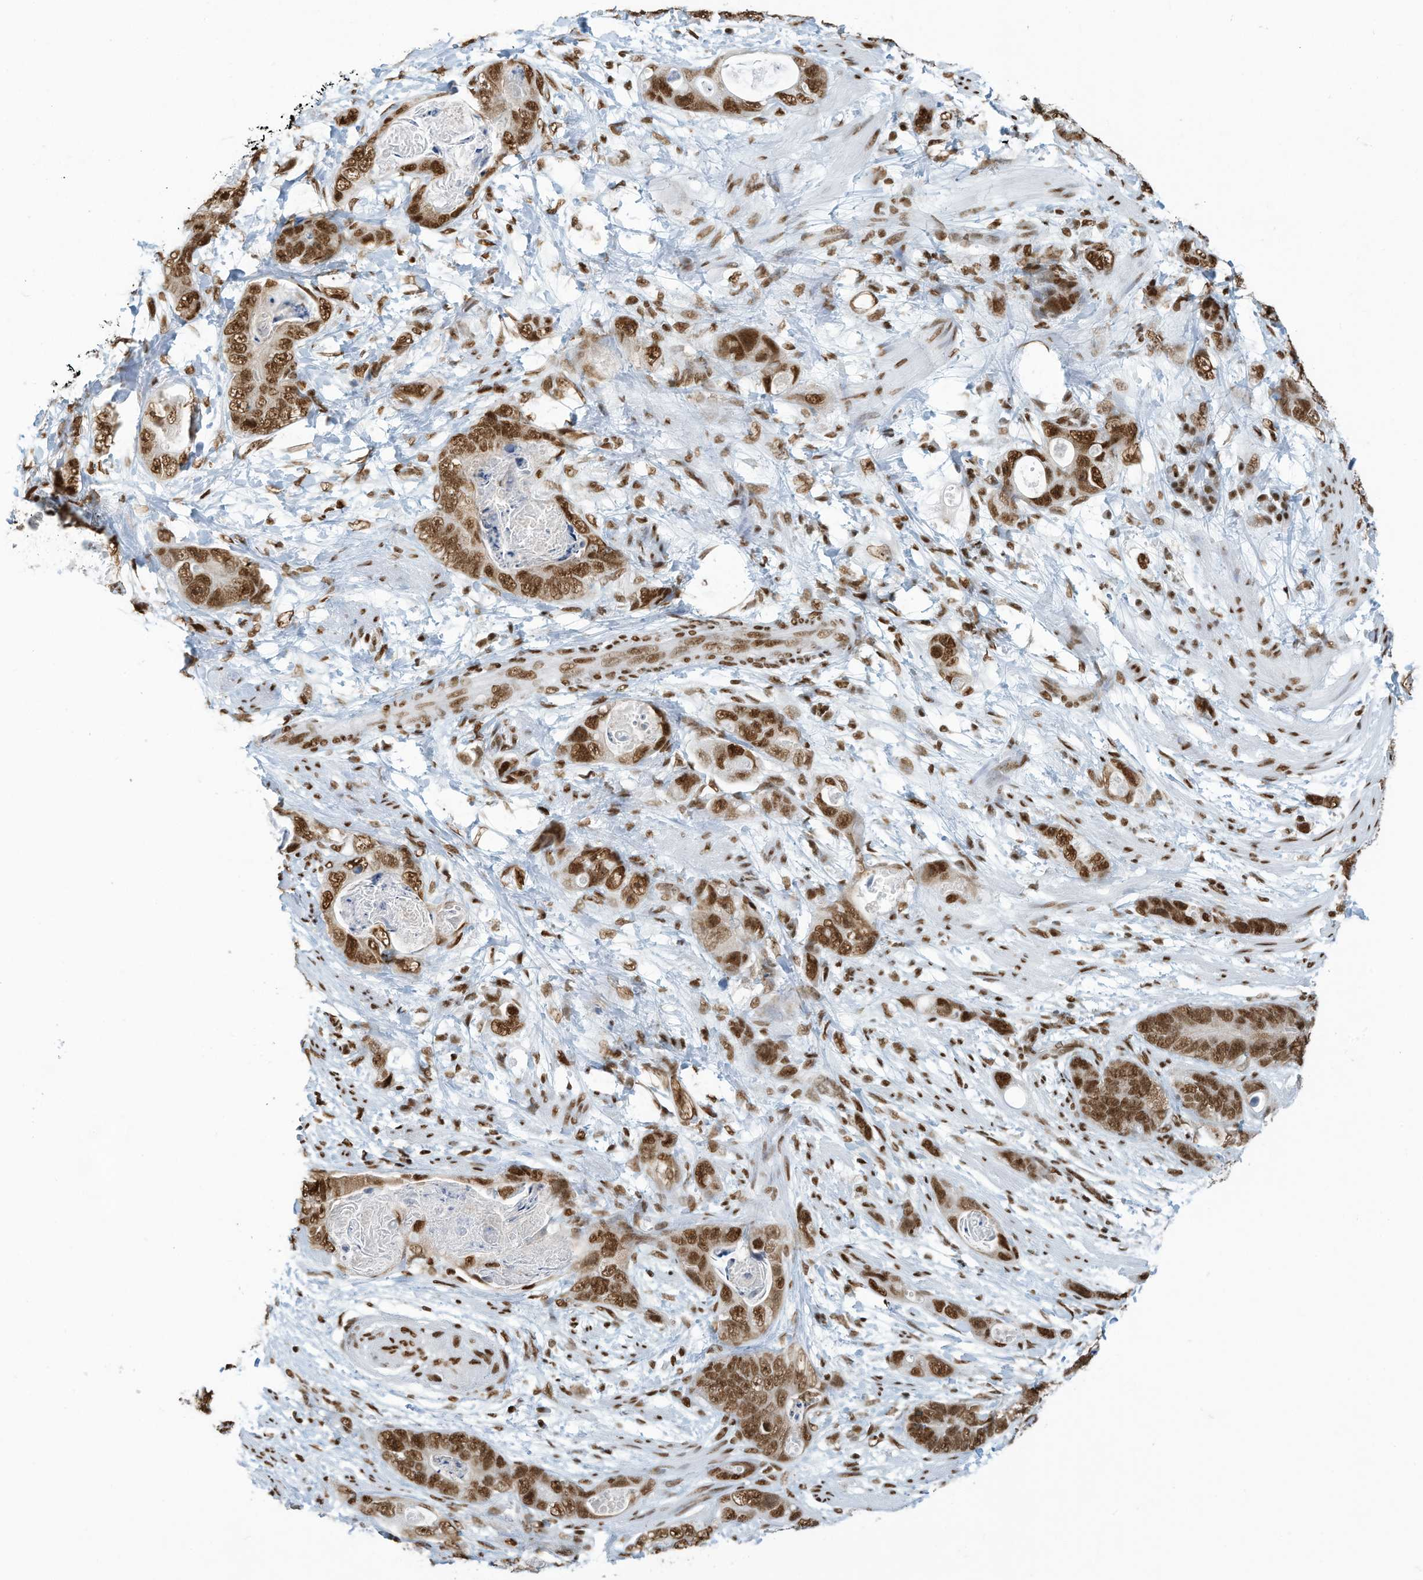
{"staining": {"intensity": "moderate", "quantity": ">75%", "location": "nuclear"}, "tissue": "stomach cancer", "cell_type": "Tumor cells", "image_type": "cancer", "snomed": [{"axis": "morphology", "description": "Adenocarcinoma, NOS"}, {"axis": "topography", "description": "Stomach"}], "caption": "Protein staining of stomach cancer tissue shows moderate nuclear expression in about >75% of tumor cells.", "gene": "SARNP", "patient": {"sex": "female", "age": 89}}